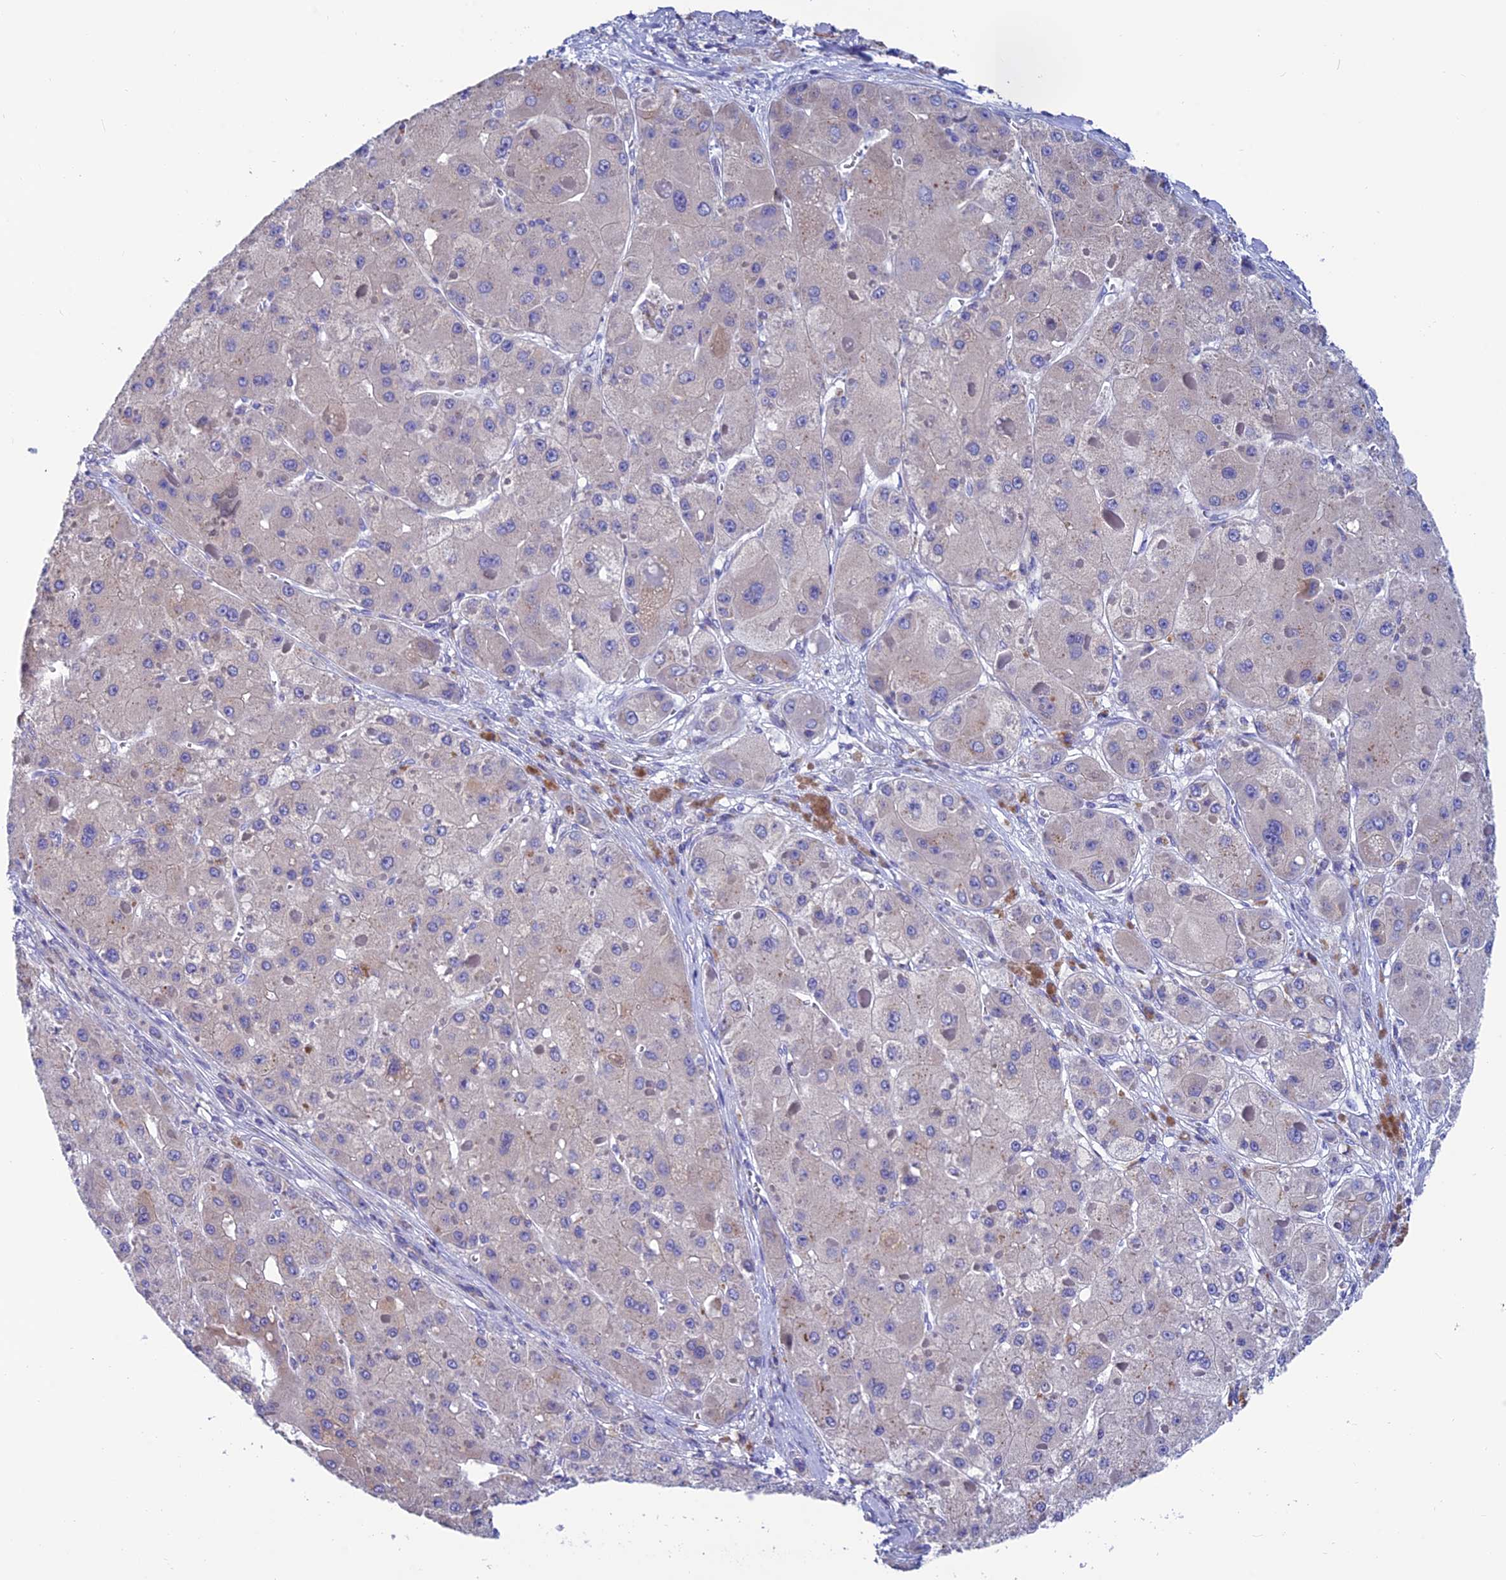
{"staining": {"intensity": "negative", "quantity": "none", "location": "none"}, "tissue": "liver cancer", "cell_type": "Tumor cells", "image_type": "cancer", "snomed": [{"axis": "morphology", "description": "Carcinoma, Hepatocellular, NOS"}, {"axis": "topography", "description": "Liver"}], "caption": "Human liver cancer (hepatocellular carcinoma) stained for a protein using IHC demonstrates no expression in tumor cells.", "gene": "FAM178B", "patient": {"sex": "female", "age": 73}}